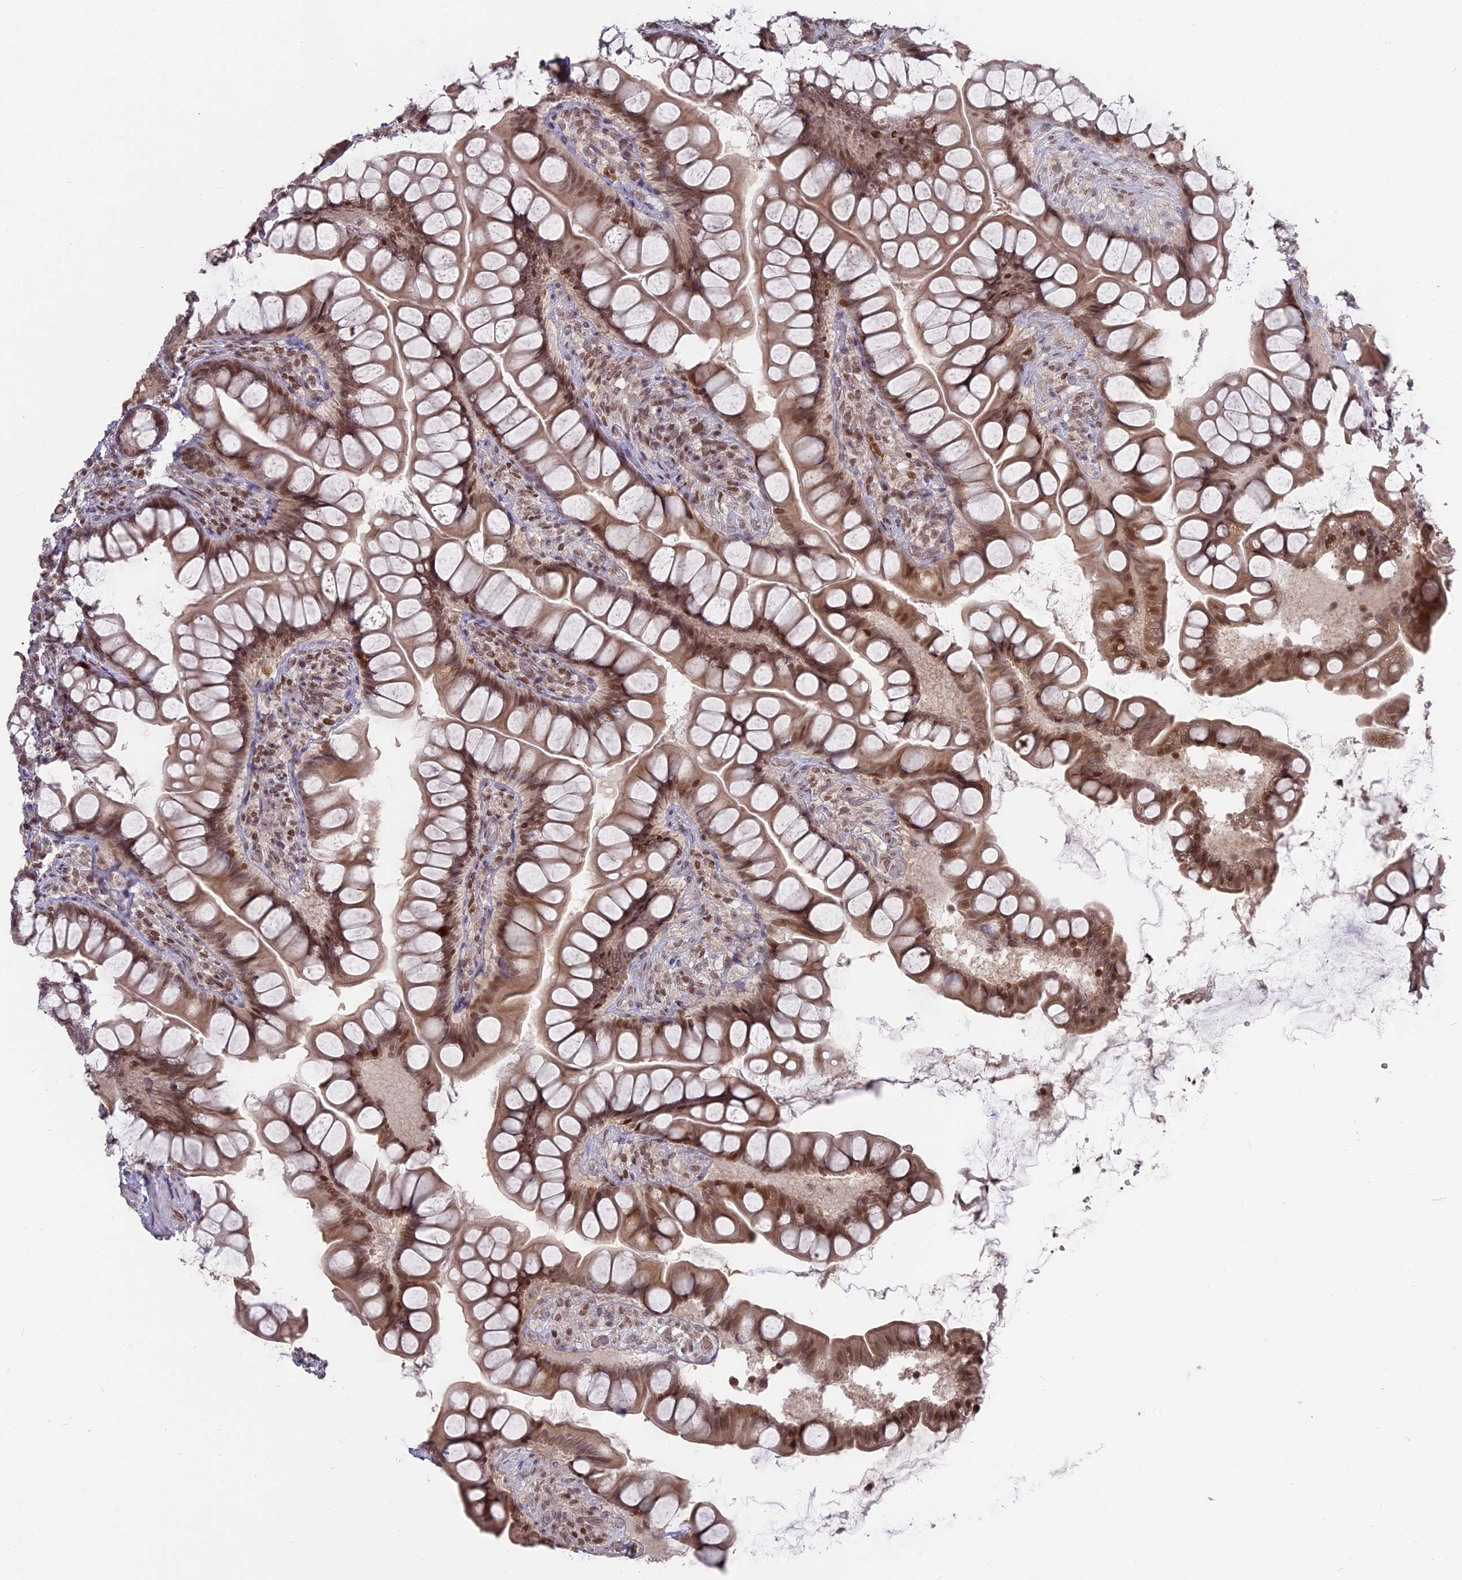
{"staining": {"intensity": "moderate", "quantity": ">75%", "location": "cytoplasmic/membranous,nuclear"}, "tissue": "small intestine", "cell_type": "Glandular cells", "image_type": "normal", "snomed": [{"axis": "morphology", "description": "Normal tissue, NOS"}, {"axis": "topography", "description": "Small intestine"}], "caption": "Moderate cytoplasmic/membranous,nuclear staining for a protein is appreciated in approximately >75% of glandular cells of unremarkable small intestine using IHC.", "gene": "NR1H3", "patient": {"sex": "male", "age": 70}}